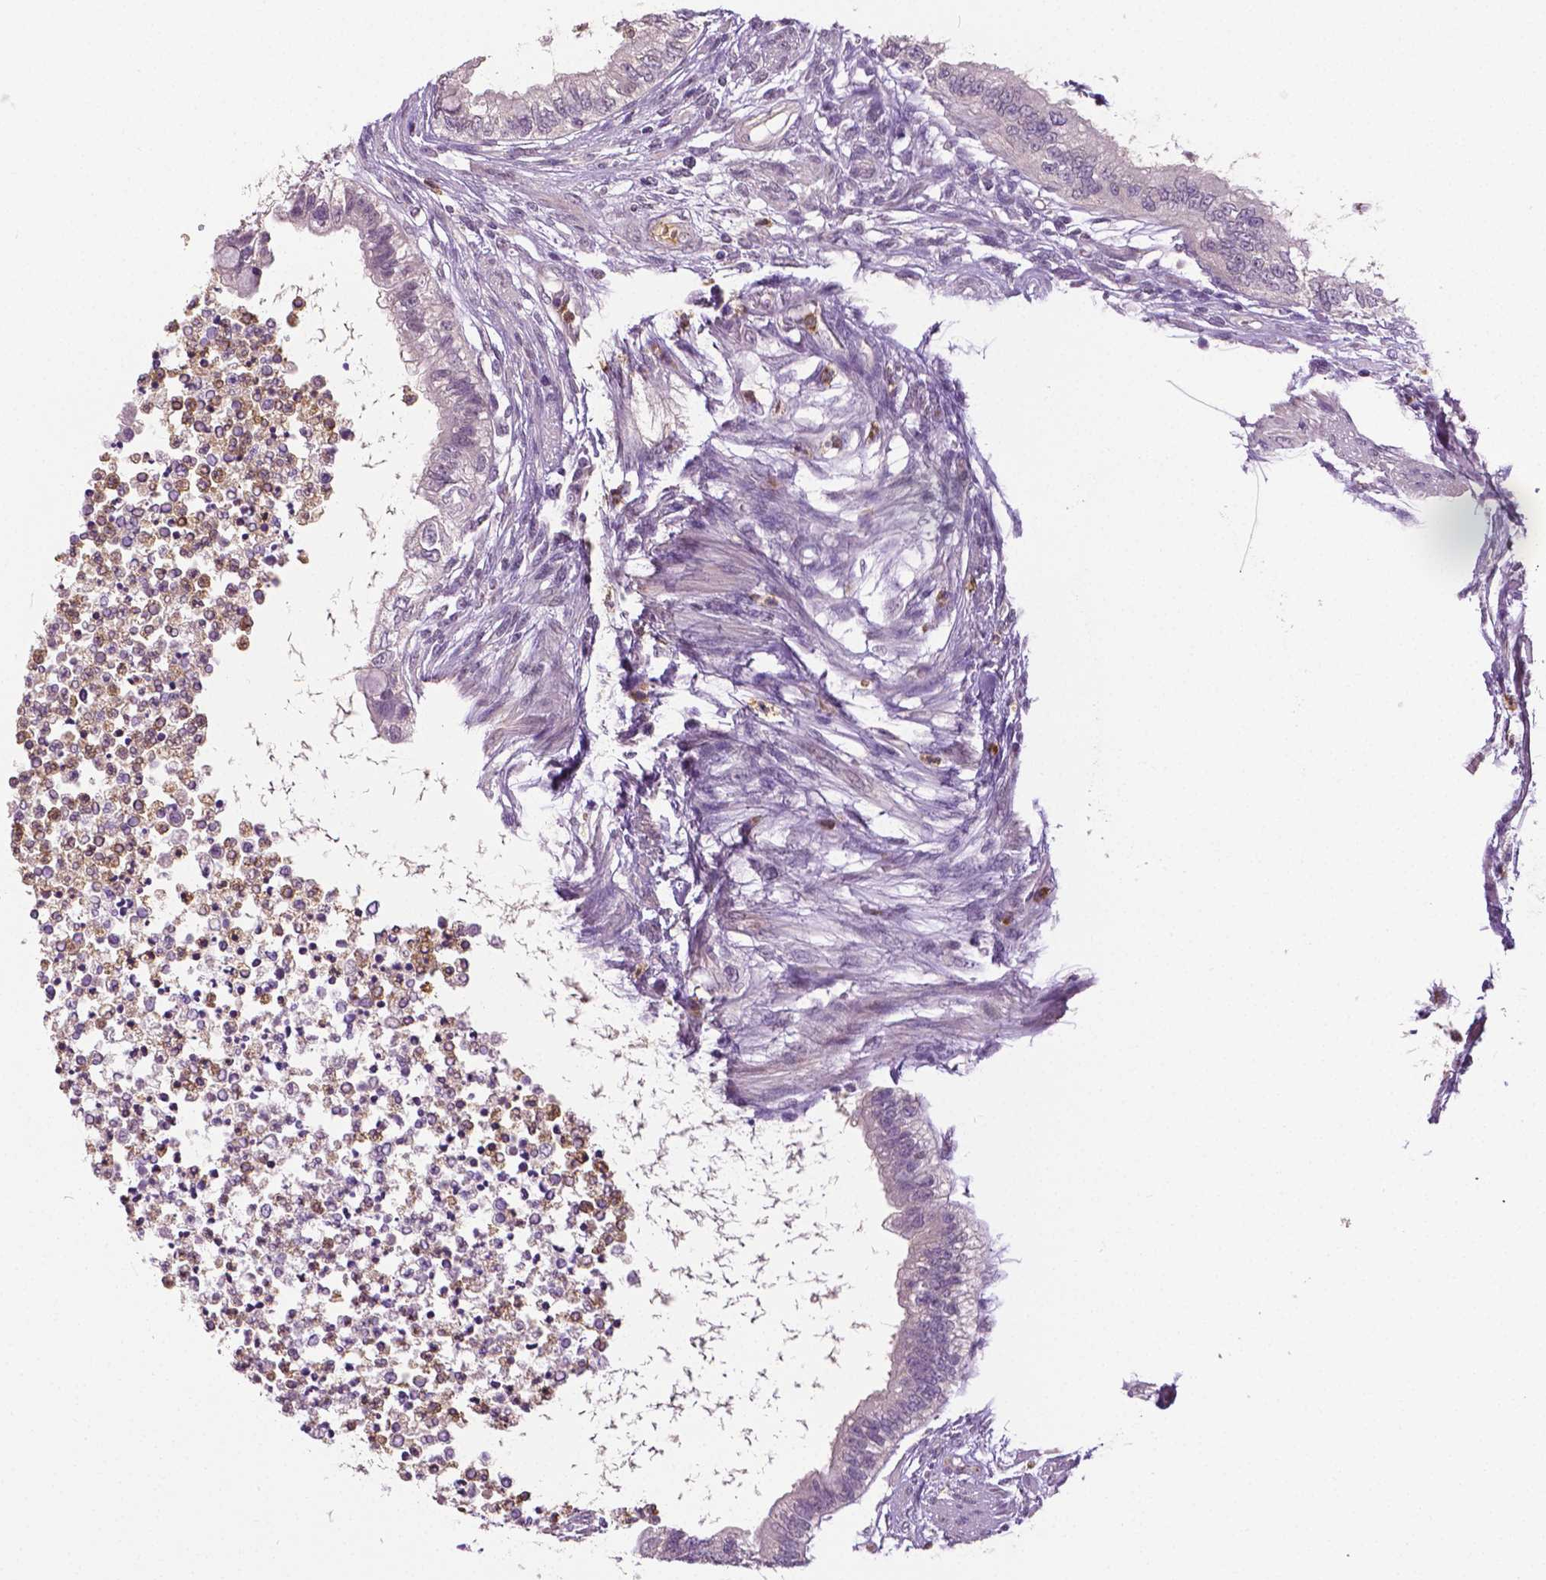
{"staining": {"intensity": "negative", "quantity": "none", "location": "none"}, "tissue": "testis cancer", "cell_type": "Tumor cells", "image_type": "cancer", "snomed": [{"axis": "morphology", "description": "Carcinoma, Embryonal, NOS"}, {"axis": "topography", "description": "Testis"}], "caption": "Immunohistochemical staining of testis cancer demonstrates no significant positivity in tumor cells.", "gene": "PTPN5", "patient": {"sex": "male", "age": 26}}